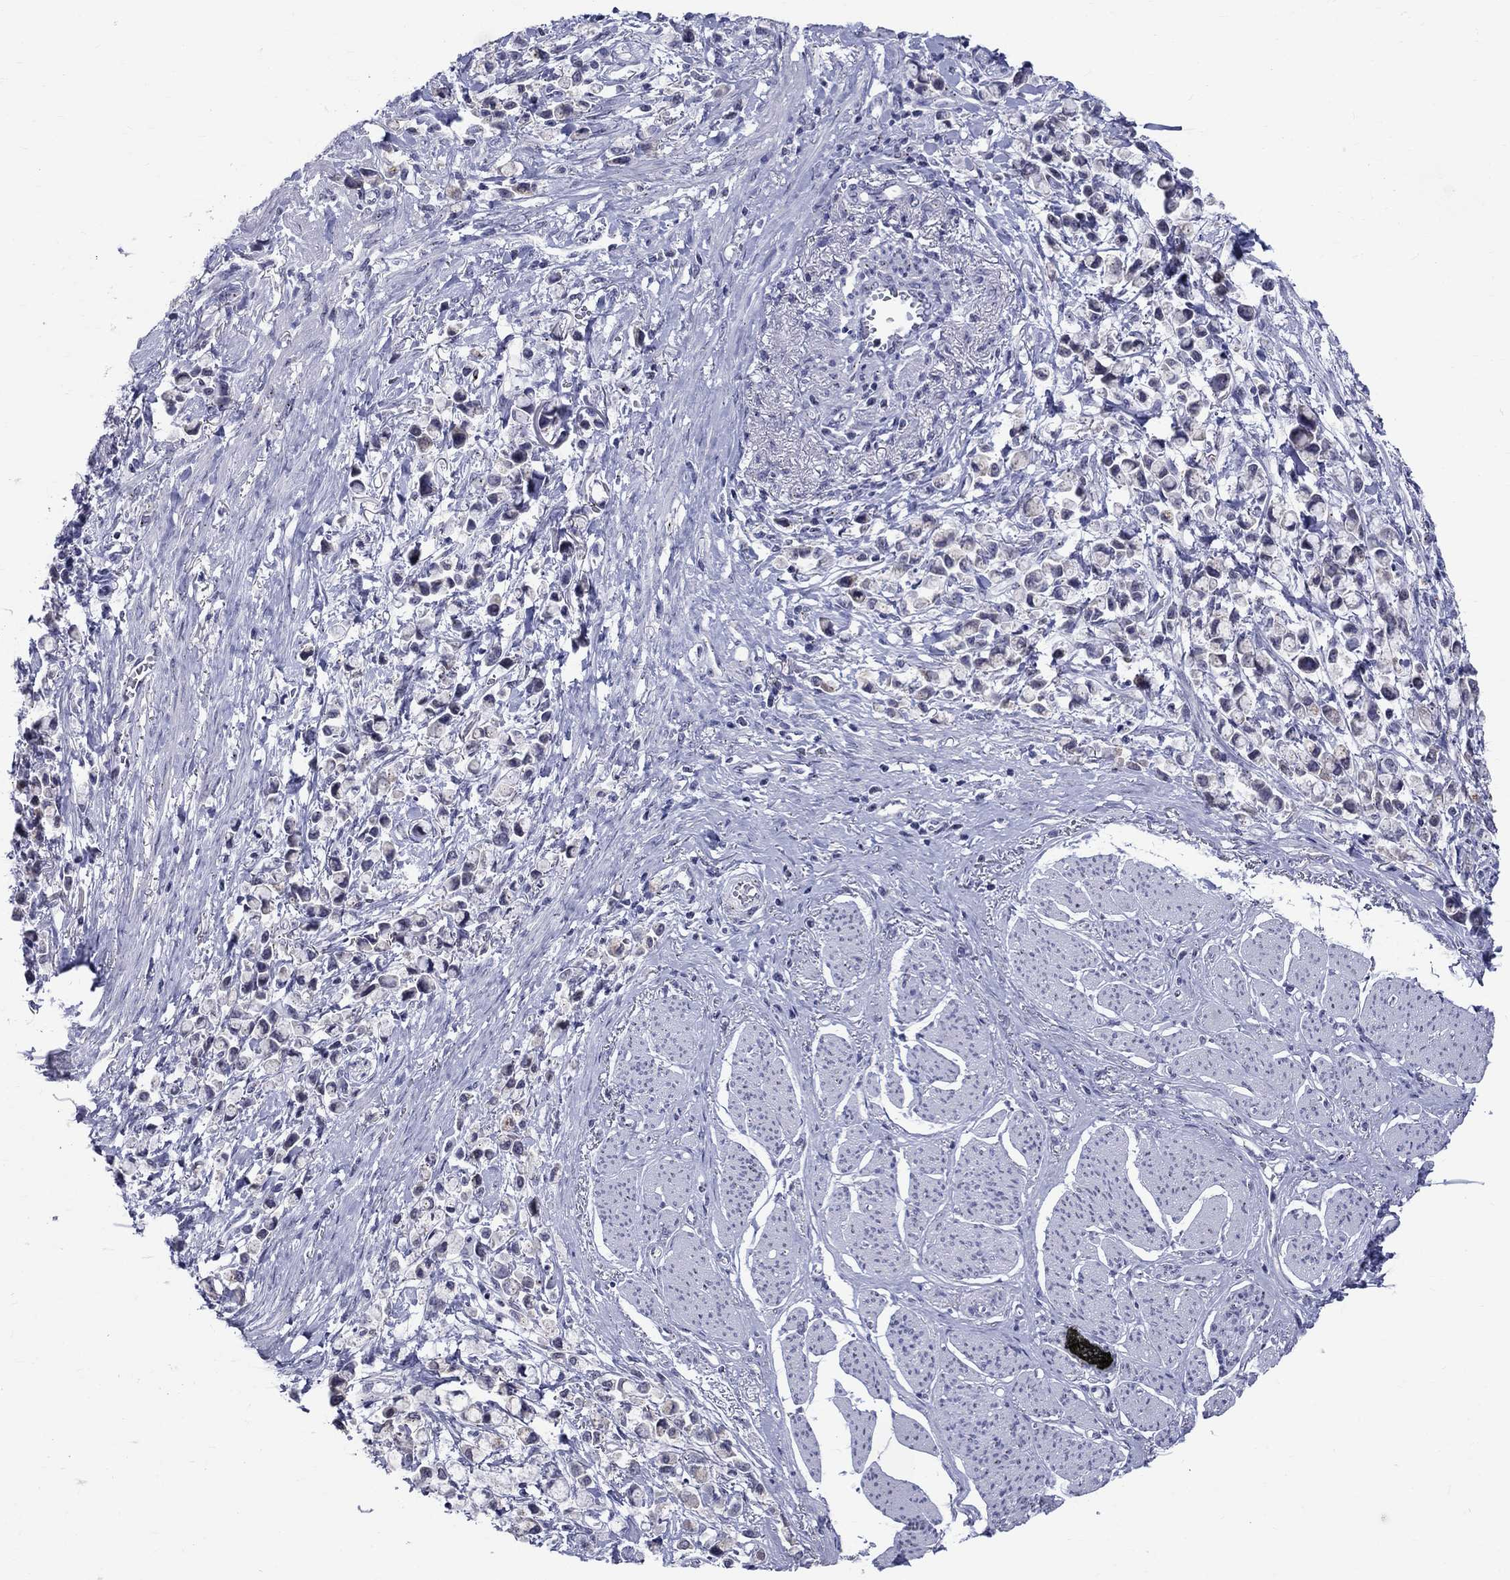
{"staining": {"intensity": "negative", "quantity": "none", "location": "none"}, "tissue": "stomach cancer", "cell_type": "Tumor cells", "image_type": "cancer", "snomed": [{"axis": "morphology", "description": "Adenocarcinoma, NOS"}, {"axis": "topography", "description": "Stomach"}], "caption": "This is an immunohistochemistry photomicrograph of stomach adenocarcinoma. There is no expression in tumor cells.", "gene": "CEP43", "patient": {"sex": "female", "age": 81}}